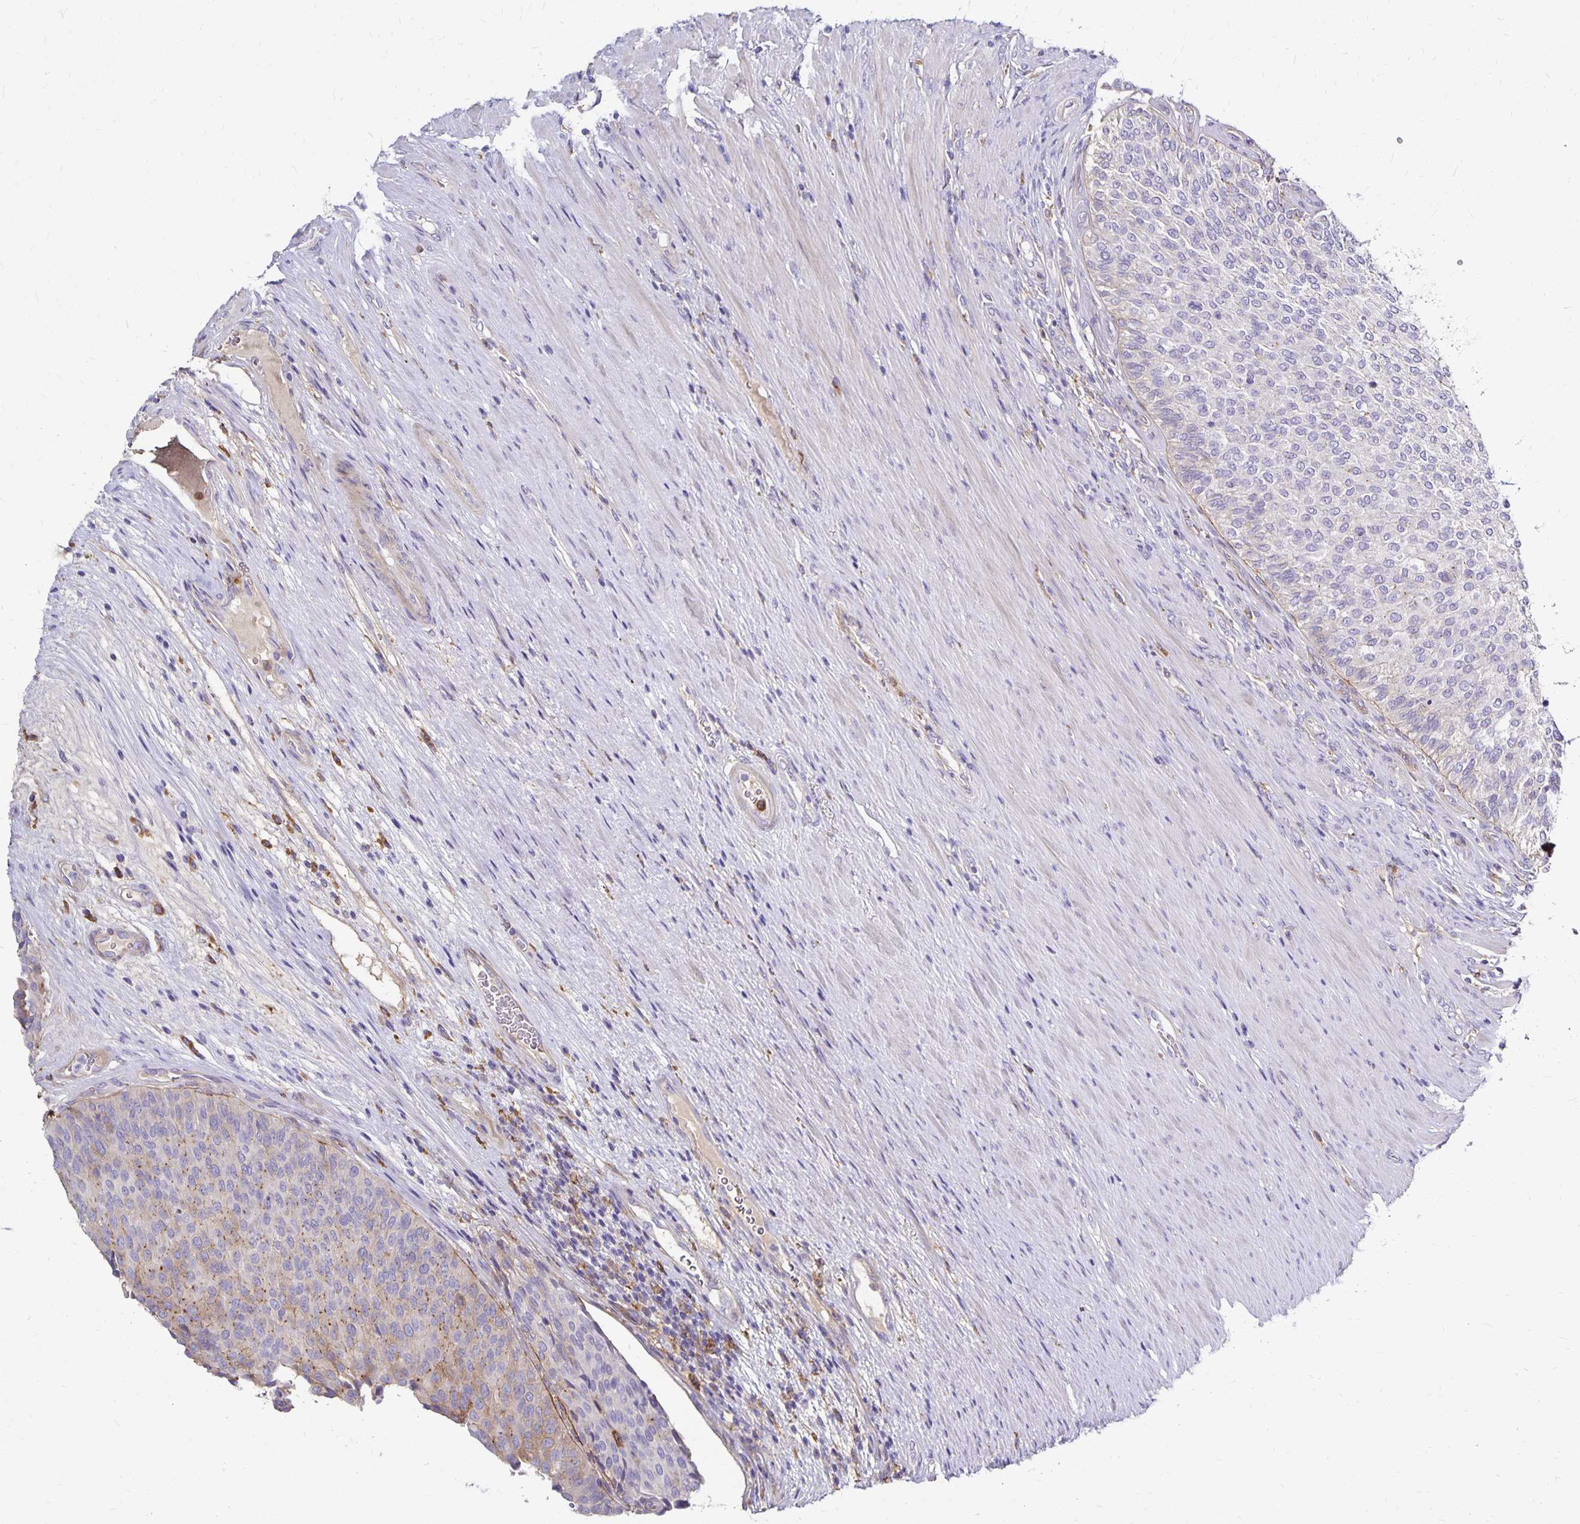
{"staining": {"intensity": "weak", "quantity": "<25%", "location": "cytoplasmic/membranous"}, "tissue": "urinary bladder", "cell_type": "Urothelial cells", "image_type": "normal", "snomed": [{"axis": "morphology", "description": "Normal tissue, NOS"}, {"axis": "topography", "description": "Urinary bladder"}, {"axis": "topography", "description": "Prostate"}], "caption": "Immunohistochemical staining of benign urinary bladder displays no significant positivity in urothelial cells.", "gene": "TNS3", "patient": {"sex": "male", "age": 77}}